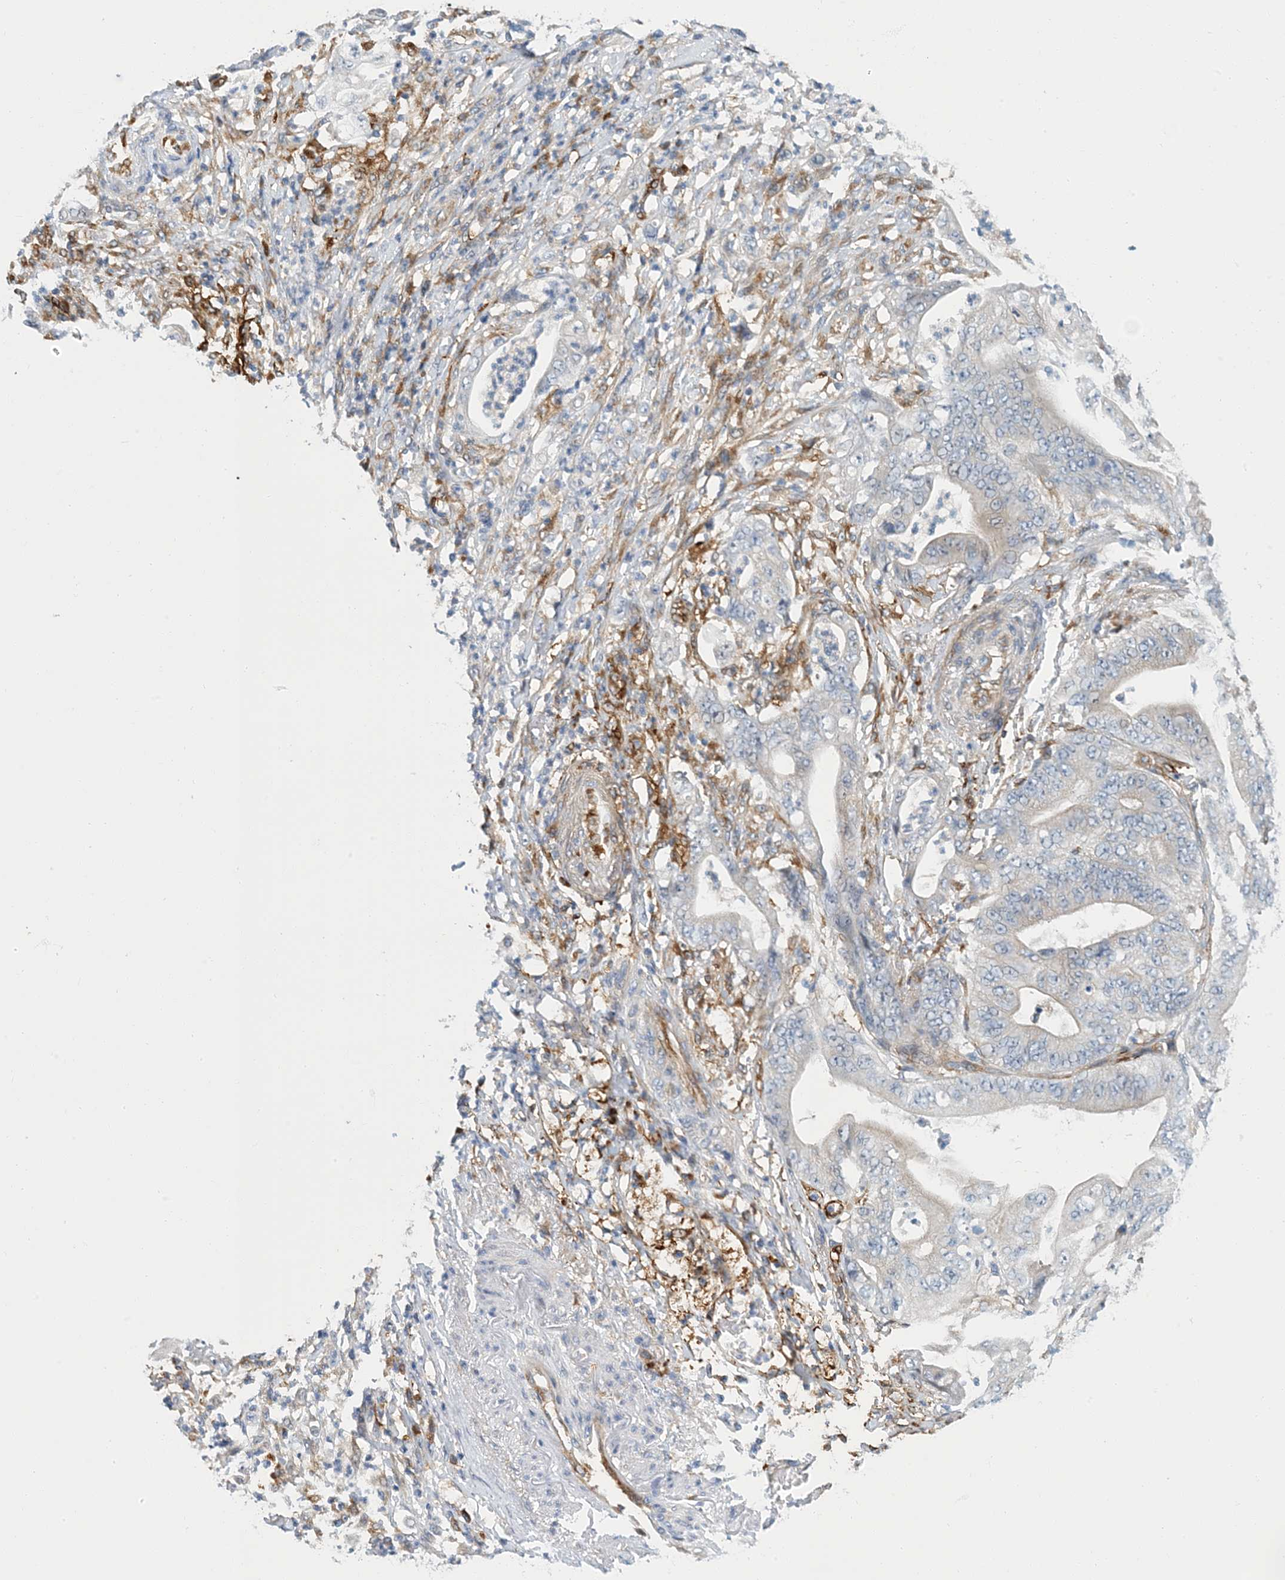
{"staining": {"intensity": "negative", "quantity": "none", "location": "none"}, "tissue": "stomach cancer", "cell_type": "Tumor cells", "image_type": "cancer", "snomed": [{"axis": "morphology", "description": "Adenocarcinoma, NOS"}, {"axis": "topography", "description": "Stomach"}], "caption": "This is an IHC image of stomach cancer (adenocarcinoma). There is no positivity in tumor cells.", "gene": "PCDHA2", "patient": {"sex": "female", "age": 73}}